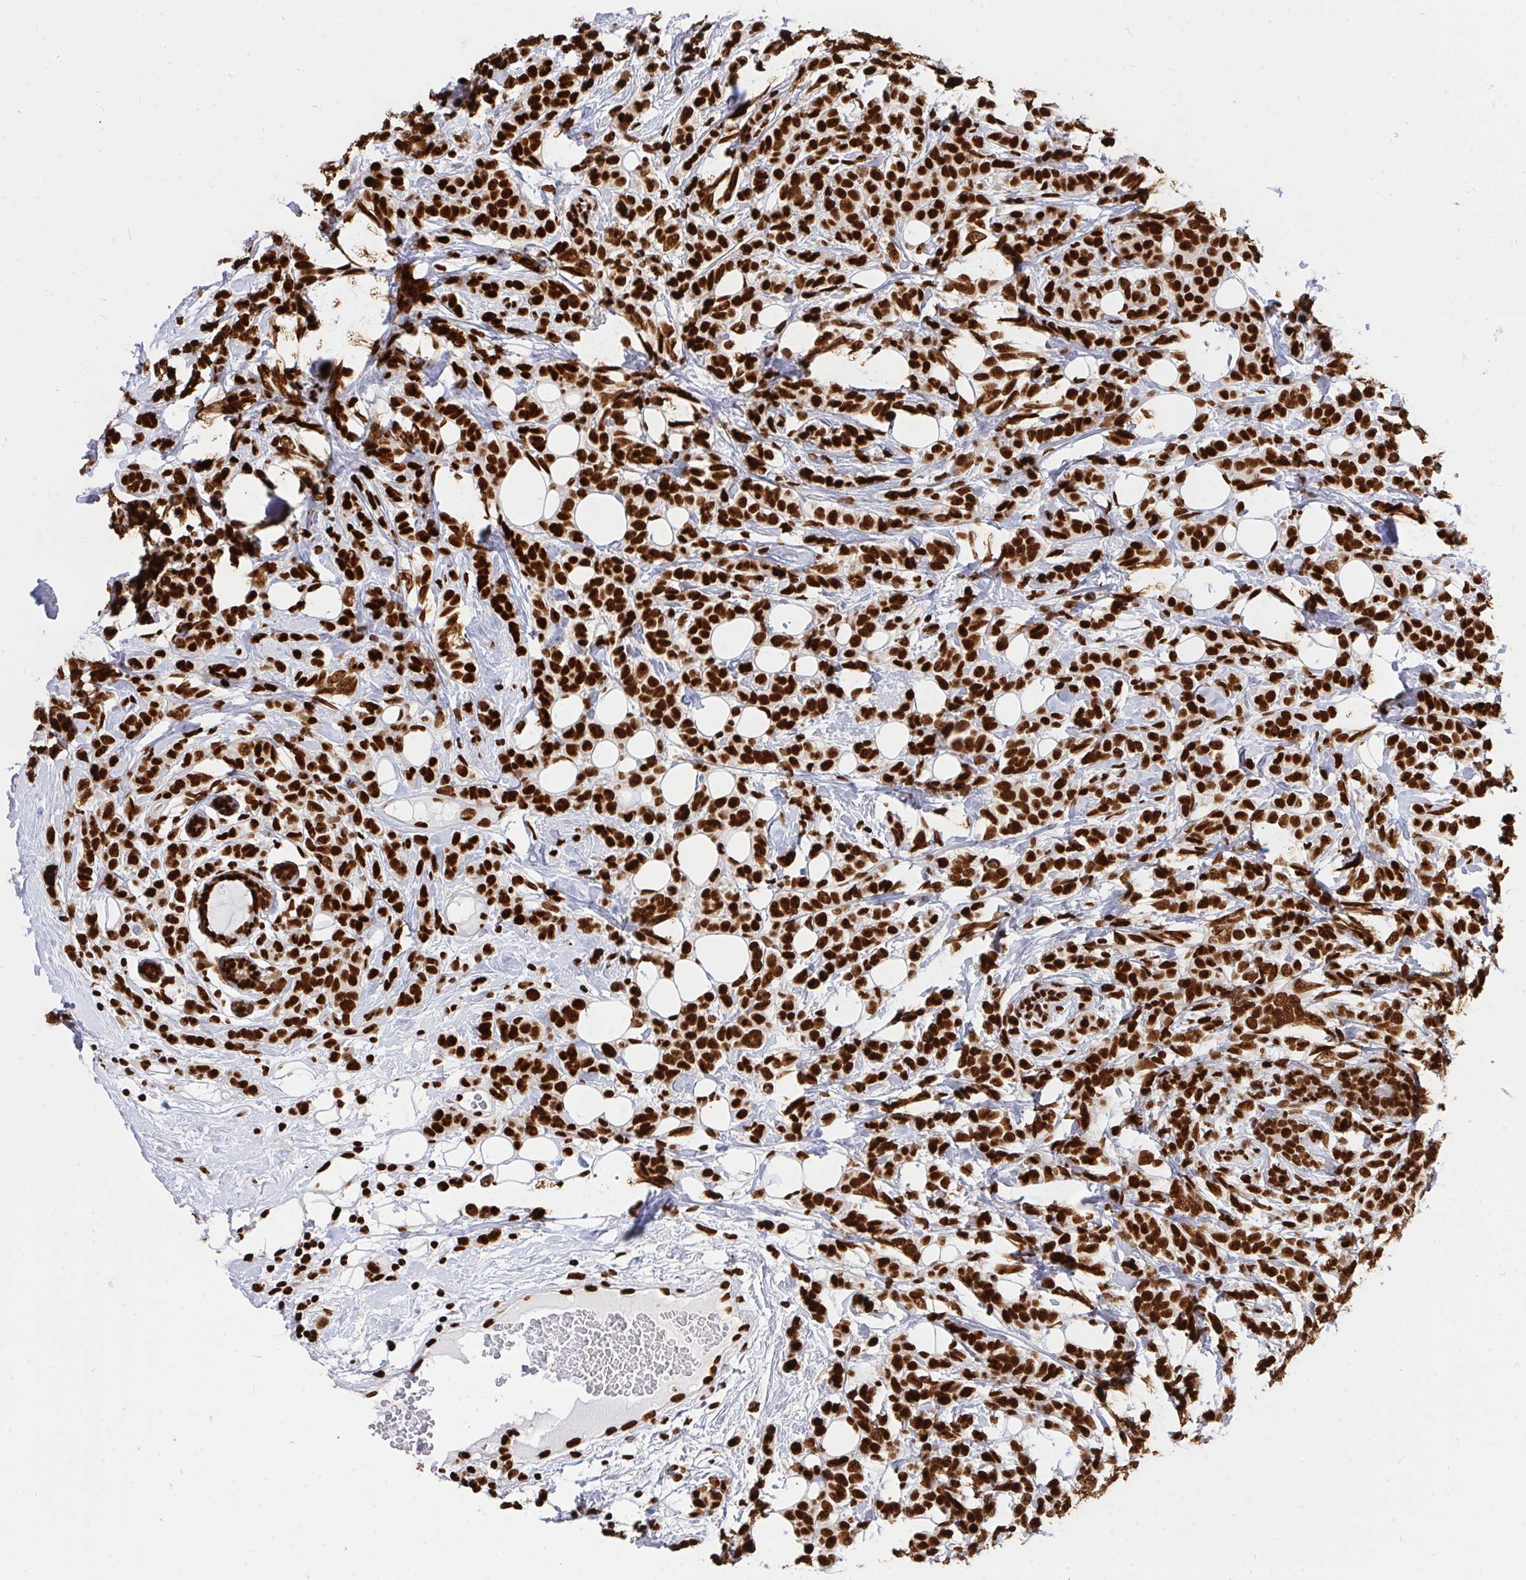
{"staining": {"intensity": "strong", "quantity": ">75%", "location": "nuclear"}, "tissue": "breast cancer", "cell_type": "Tumor cells", "image_type": "cancer", "snomed": [{"axis": "morphology", "description": "Lobular carcinoma"}, {"axis": "topography", "description": "Breast"}], "caption": "Immunohistochemical staining of breast cancer demonstrates high levels of strong nuclear protein staining in approximately >75% of tumor cells.", "gene": "HNRNPL", "patient": {"sex": "female", "age": 49}}